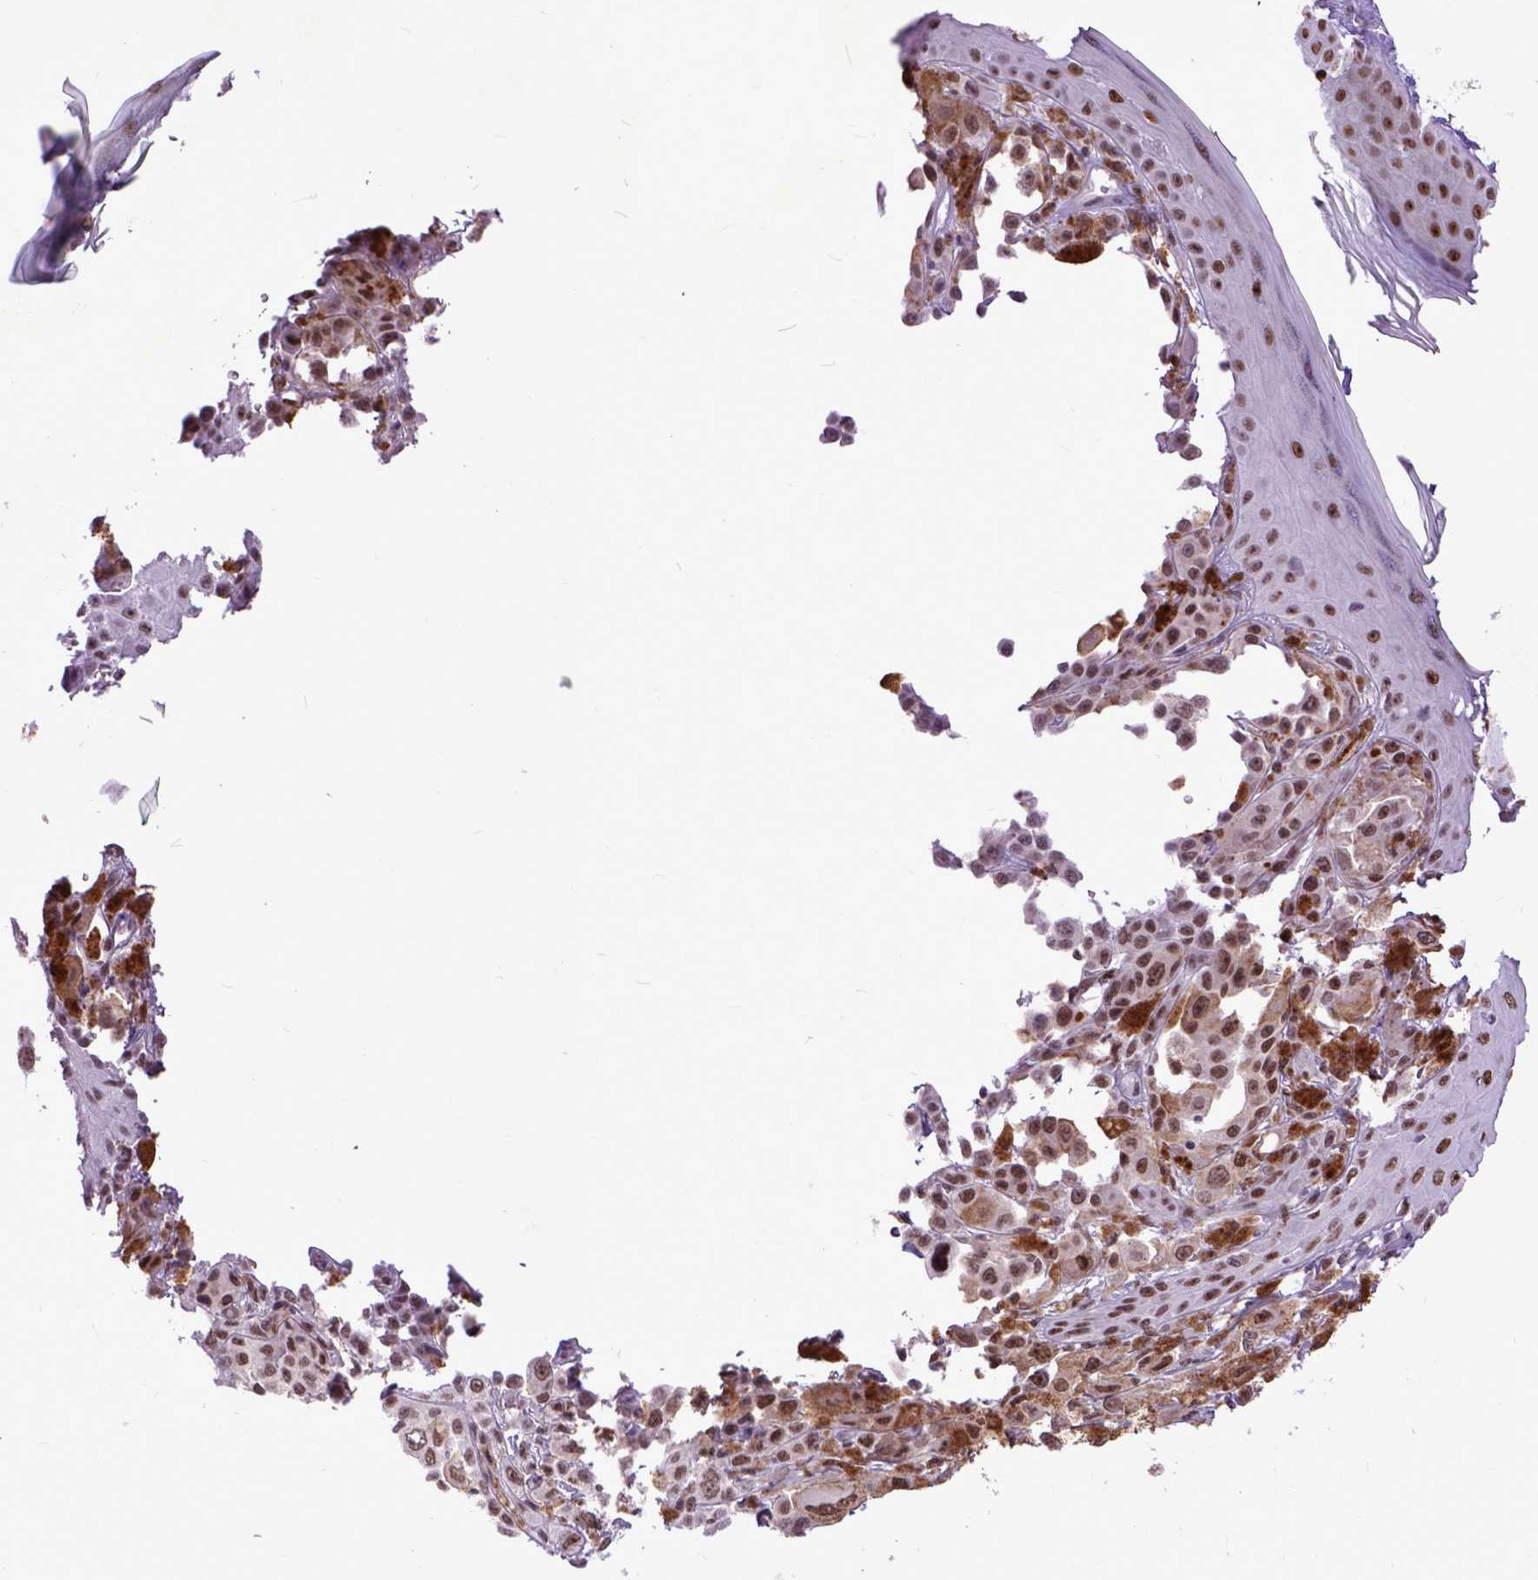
{"staining": {"intensity": "moderate", "quantity": ">75%", "location": "nuclear"}, "tissue": "melanoma", "cell_type": "Tumor cells", "image_type": "cancer", "snomed": [{"axis": "morphology", "description": "Malignant melanoma, NOS"}, {"axis": "topography", "description": "Skin"}], "caption": "Moderate nuclear staining for a protein is identified in about >75% of tumor cells of malignant melanoma using immunohistochemistry.", "gene": "RCC2", "patient": {"sex": "male", "age": 67}}